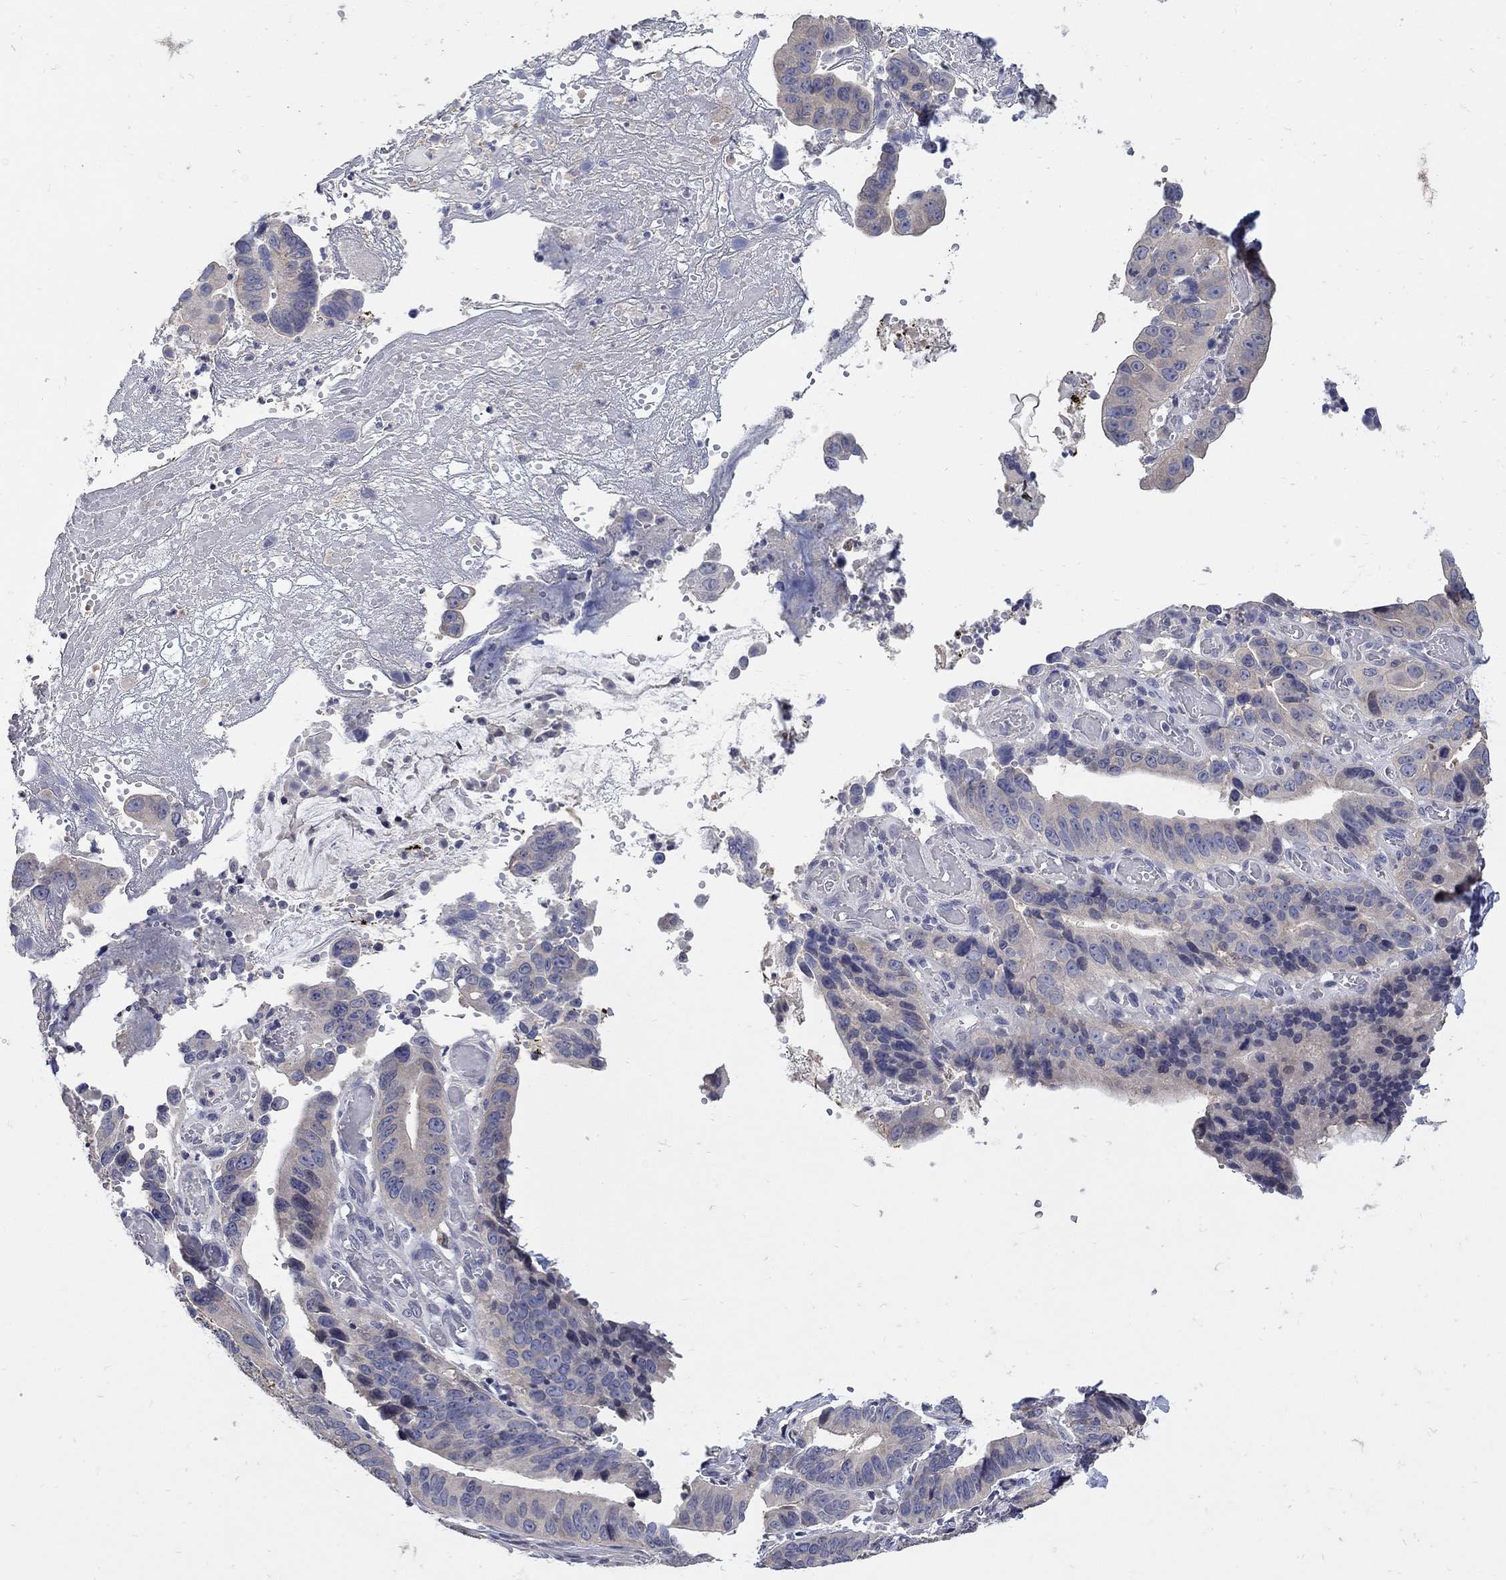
{"staining": {"intensity": "negative", "quantity": "none", "location": "none"}, "tissue": "stomach cancer", "cell_type": "Tumor cells", "image_type": "cancer", "snomed": [{"axis": "morphology", "description": "Adenocarcinoma, NOS"}, {"axis": "topography", "description": "Stomach"}], "caption": "IHC photomicrograph of human stomach cancer (adenocarcinoma) stained for a protein (brown), which displays no expression in tumor cells.", "gene": "CETN1", "patient": {"sex": "male", "age": 84}}